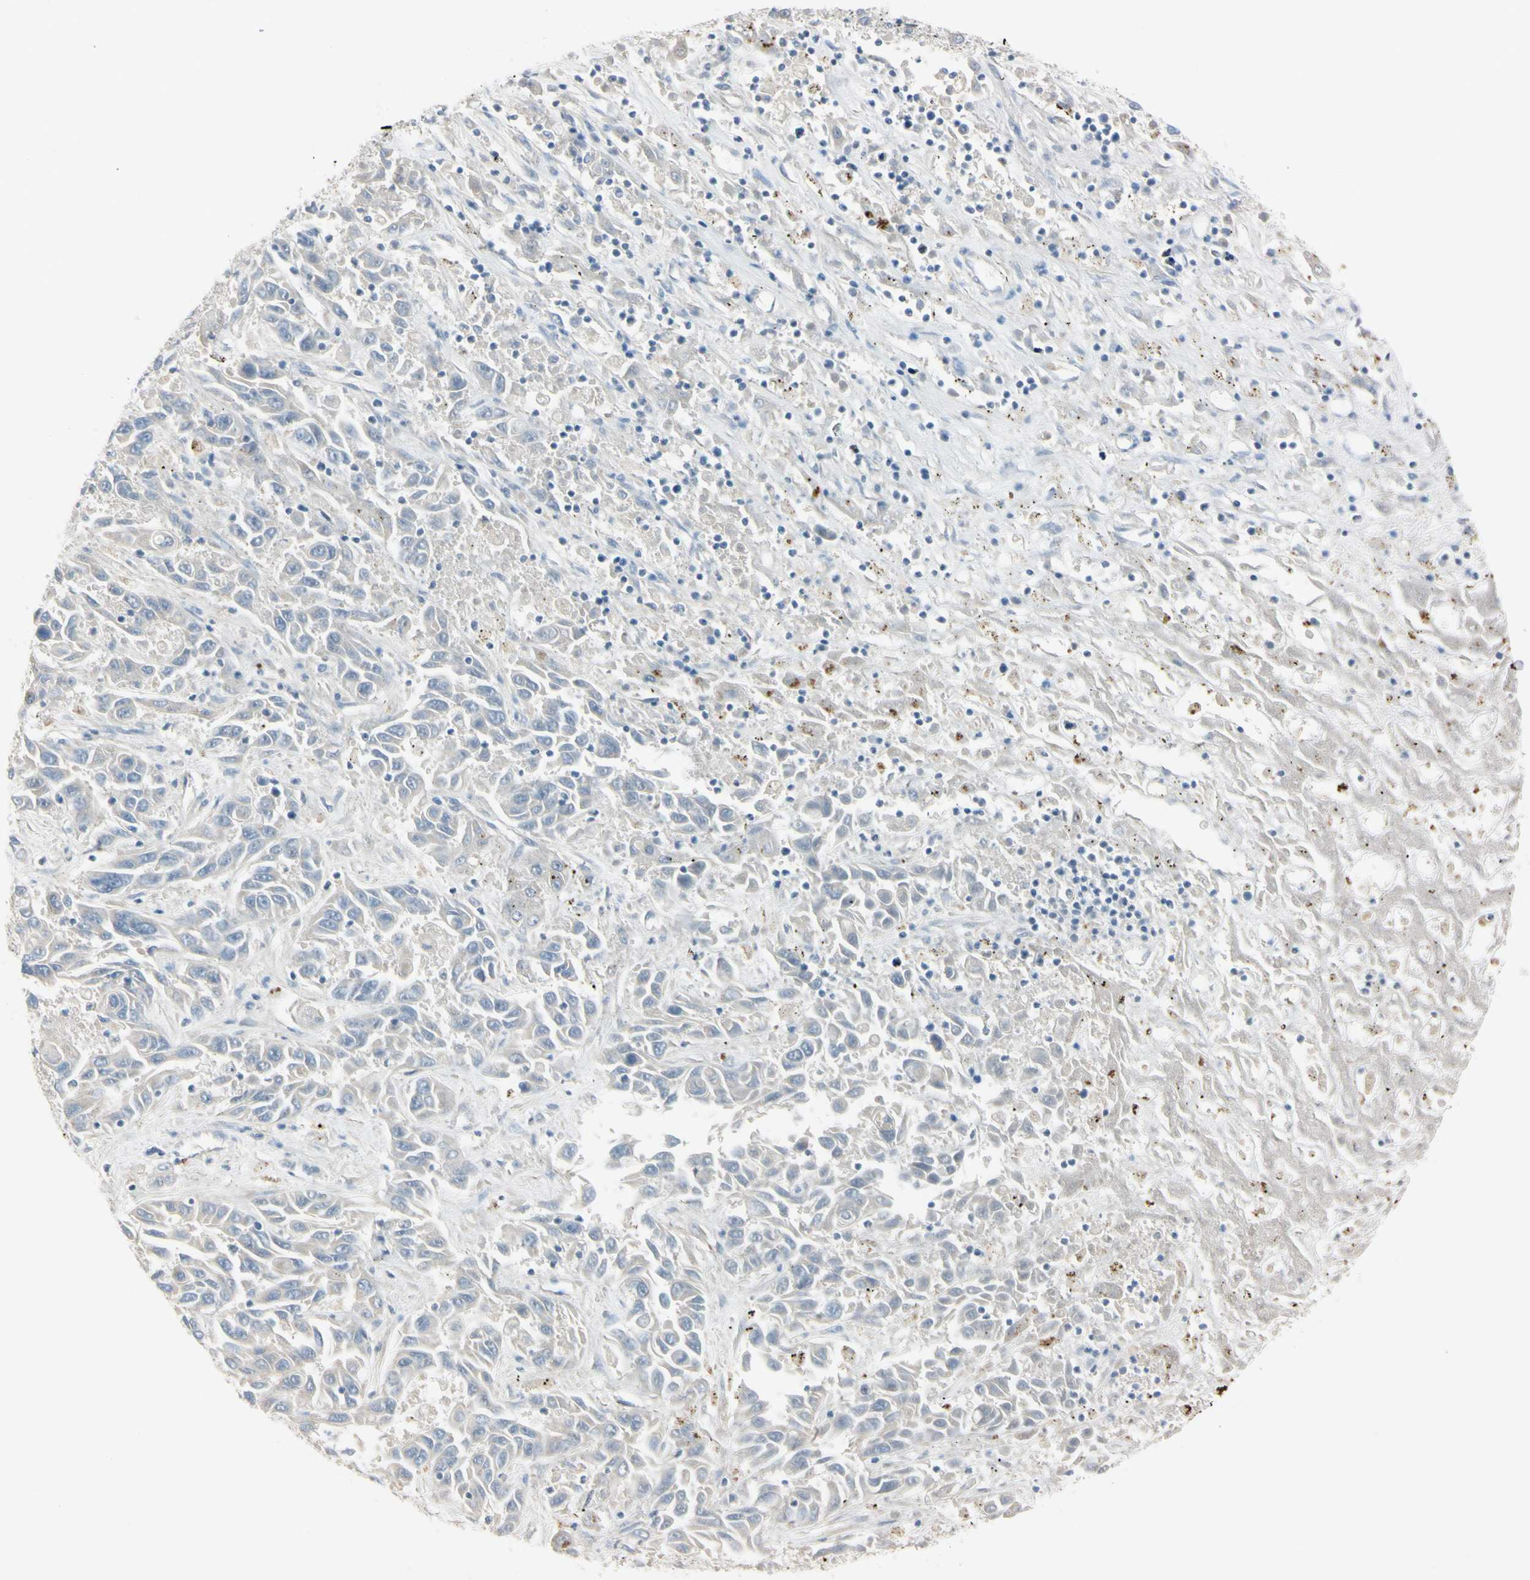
{"staining": {"intensity": "negative", "quantity": "none", "location": "none"}, "tissue": "liver cancer", "cell_type": "Tumor cells", "image_type": "cancer", "snomed": [{"axis": "morphology", "description": "Cholangiocarcinoma"}, {"axis": "topography", "description": "Liver"}], "caption": "This photomicrograph is of liver cancer (cholangiocarcinoma) stained with immunohistochemistry (IHC) to label a protein in brown with the nuclei are counter-stained blue. There is no staining in tumor cells. Brightfield microscopy of immunohistochemistry (IHC) stained with DAB (brown) and hematoxylin (blue), captured at high magnification.", "gene": "AATK", "patient": {"sex": "female", "age": 52}}